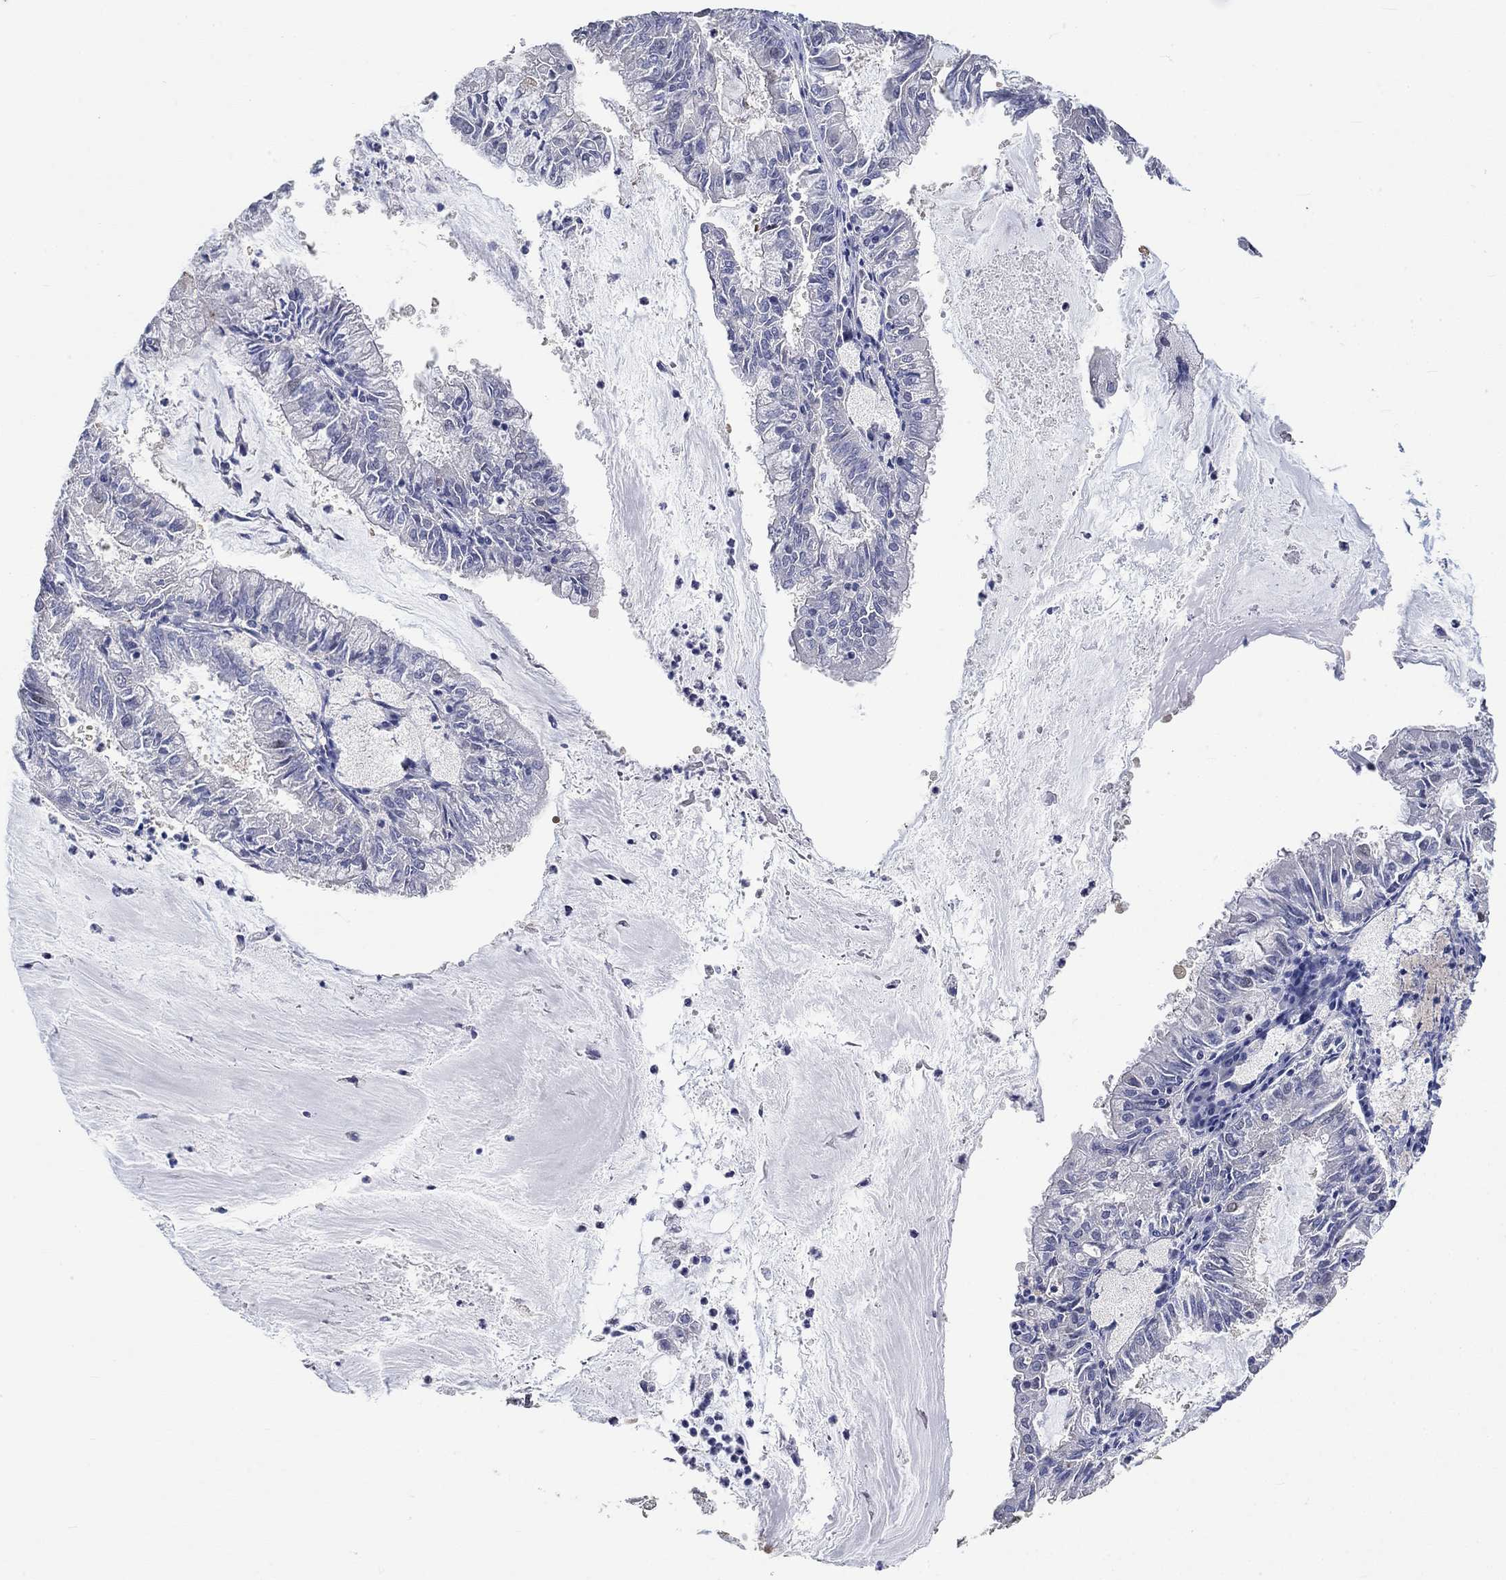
{"staining": {"intensity": "negative", "quantity": "none", "location": "none"}, "tissue": "endometrial cancer", "cell_type": "Tumor cells", "image_type": "cancer", "snomed": [{"axis": "morphology", "description": "Adenocarcinoma, NOS"}, {"axis": "topography", "description": "Endometrium"}], "caption": "A photomicrograph of human endometrial cancer (adenocarcinoma) is negative for staining in tumor cells.", "gene": "PNMA5", "patient": {"sex": "female", "age": 57}}